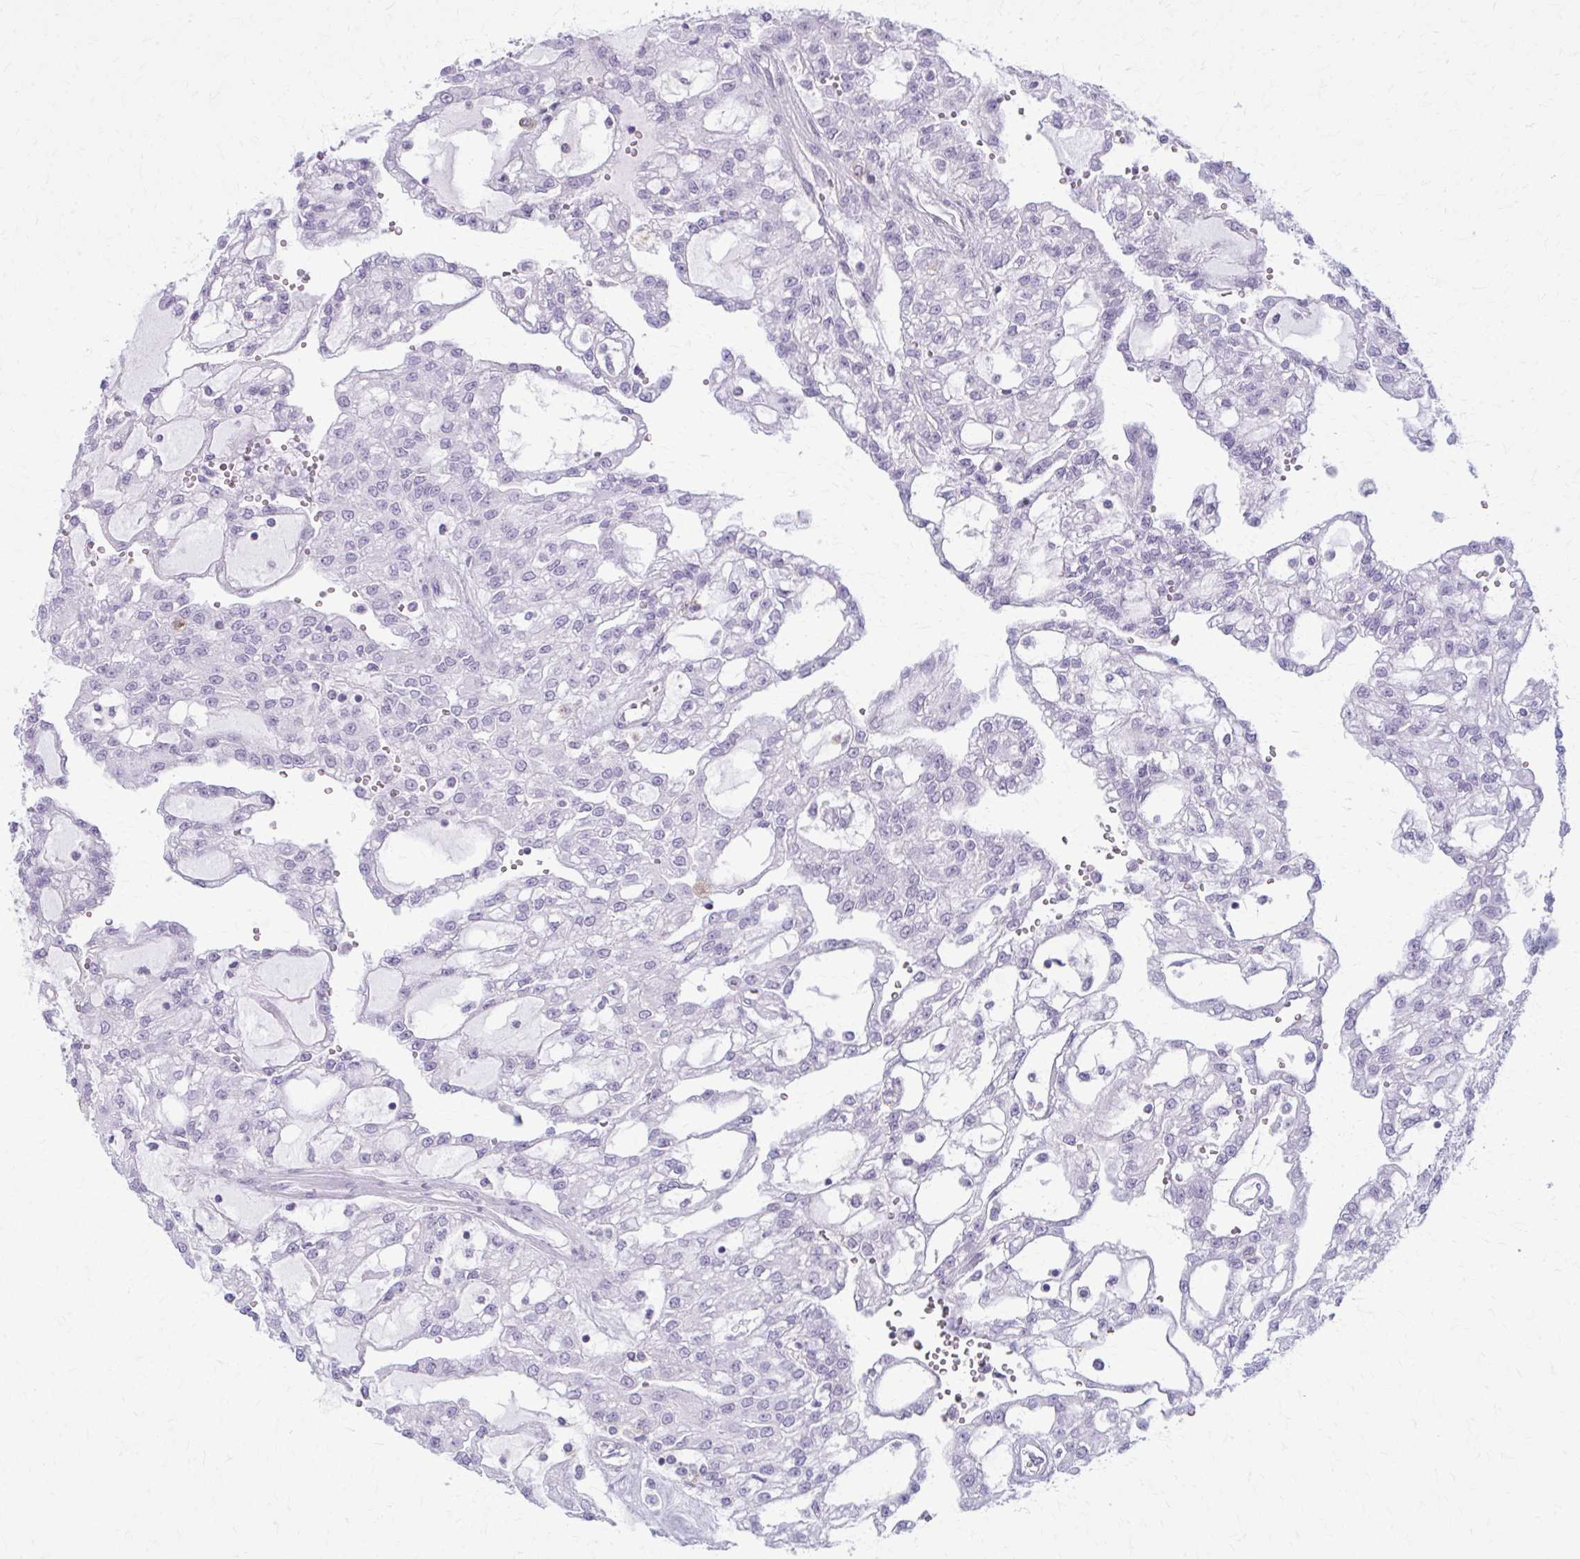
{"staining": {"intensity": "negative", "quantity": "none", "location": "none"}, "tissue": "renal cancer", "cell_type": "Tumor cells", "image_type": "cancer", "snomed": [{"axis": "morphology", "description": "Adenocarcinoma, NOS"}, {"axis": "topography", "description": "Kidney"}], "caption": "DAB immunohistochemical staining of human renal cancer exhibits no significant positivity in tumor cells. Brightfield microscopy of IHC stained with DAB (3,3'-diaminobenzidine) (brown) and hematoxylin (blue), captured at high magnification.", "gene": "CD38", "patient": {"sex": "male", "age": 63}}